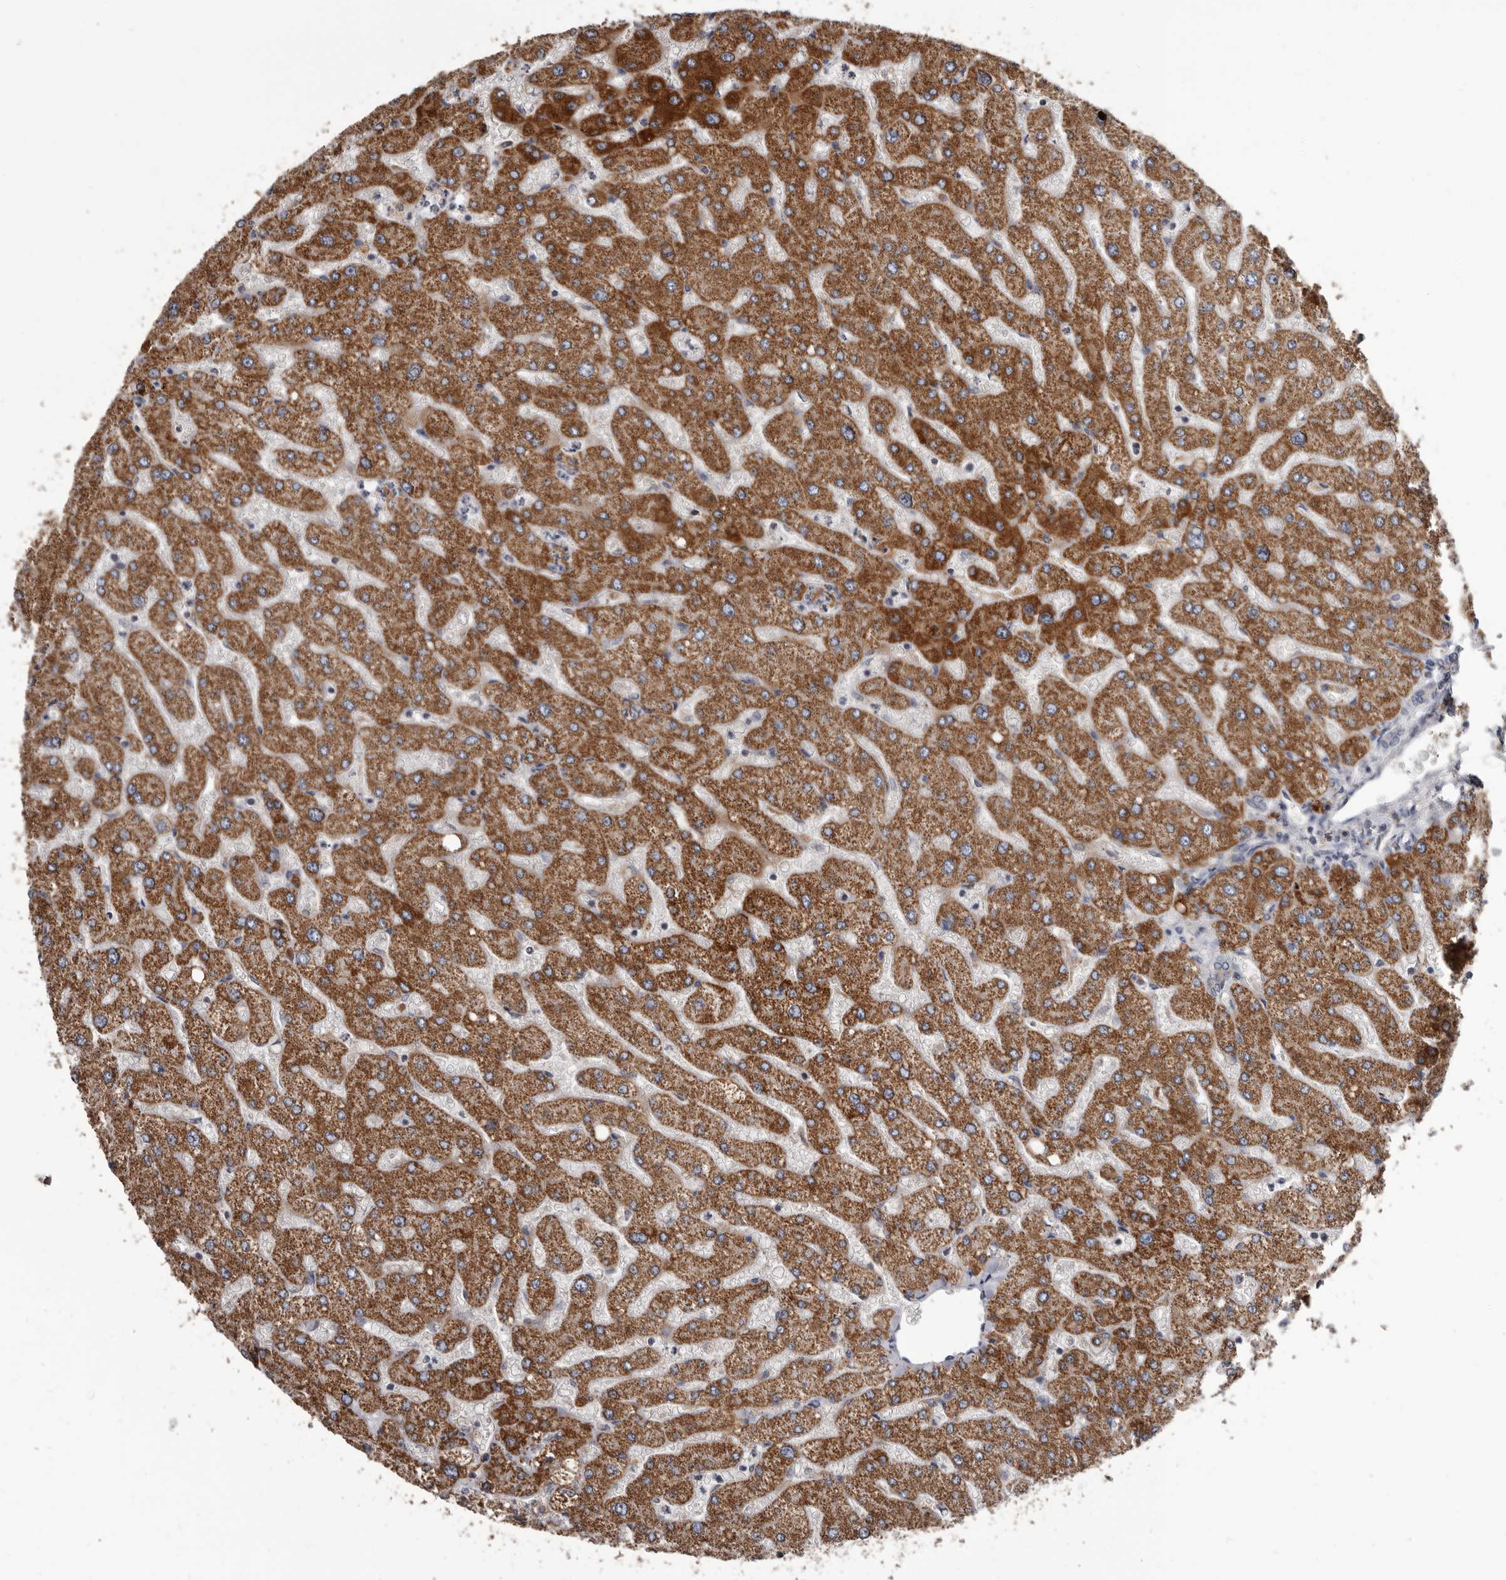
{"staining": {"intensity": "negative", "quantity": "none", "location": "none"}, "tissue": "liver", "cell_type": "Cholangiocytes", "image_type": "normal", "snomed": [{"axis": "morphology", "description": "Normal tissue, NOS"}, {"axis": "topography", "description": "Liver"}], "caption": "Immunohistochemistry (IHC) image of normal human liver stained for a protein (brown), which displays no expression in cholangiocytes.", "gene": "ALDH5A1", "patient": {"sex": "male", "age": 55}}